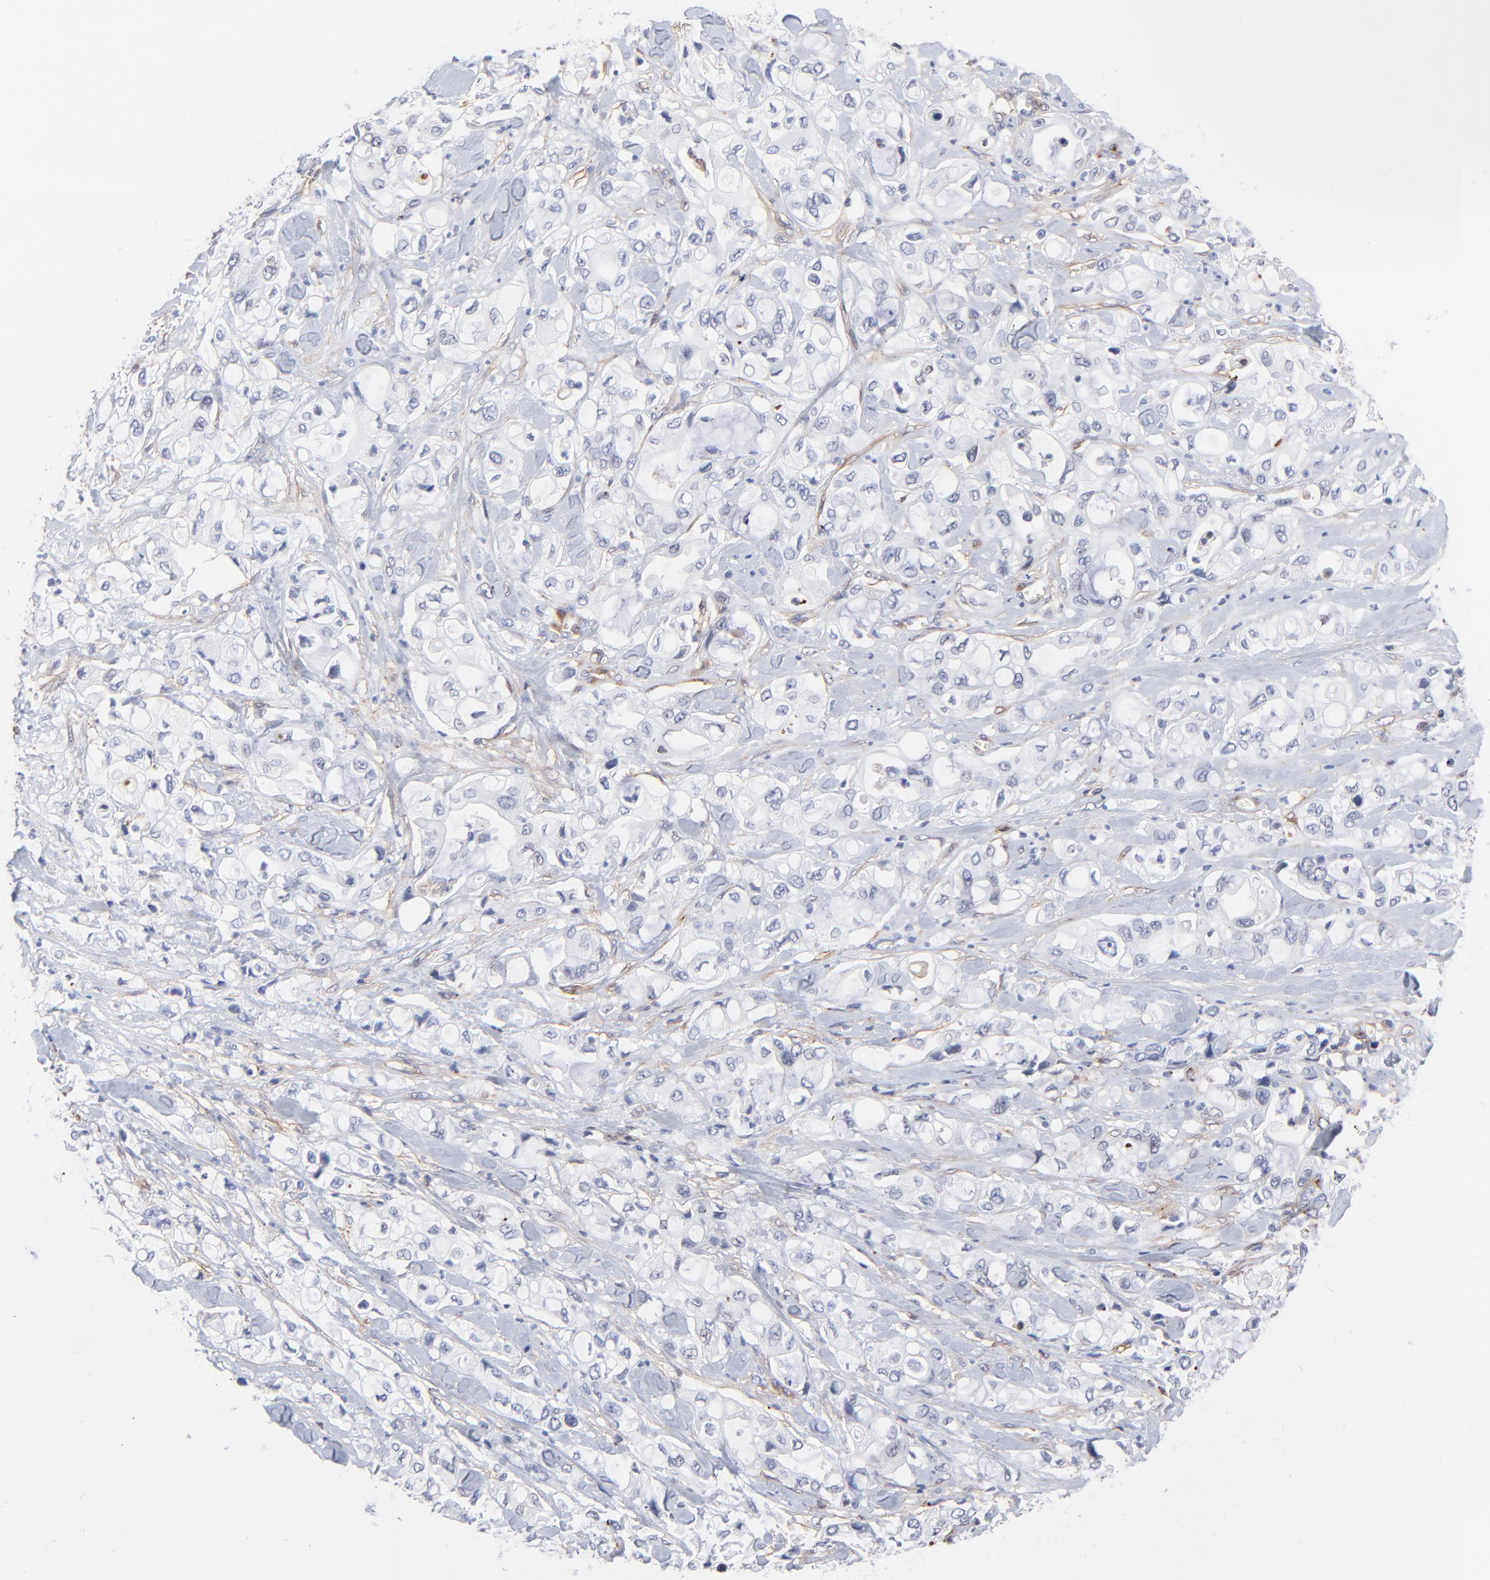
{"staining": {"intensity": "negative", "quantity": "none", "location": "none"}, "tissue": "pancreatic cancer", "cell_type": "Tumor cells", "image_type": "cancer", "snomed": [{"axis": "morphology", "description": "Adenocarcinoma, NOS"}, {"axis": "topography", "description": "Pancreas"}], "caption": "The immunohistochemistry (IHC) photomicrograph has no significant positivity in tumor cells of pancreatic cancer (adenocarcinoma) tissue. (Brightfield microscopy of DAB (3,3'-diaminobenzidine) immunohistochemistry at high magnification).", "gene": "PDGFRB", "patient": {"sex": "male", "age": 70}}